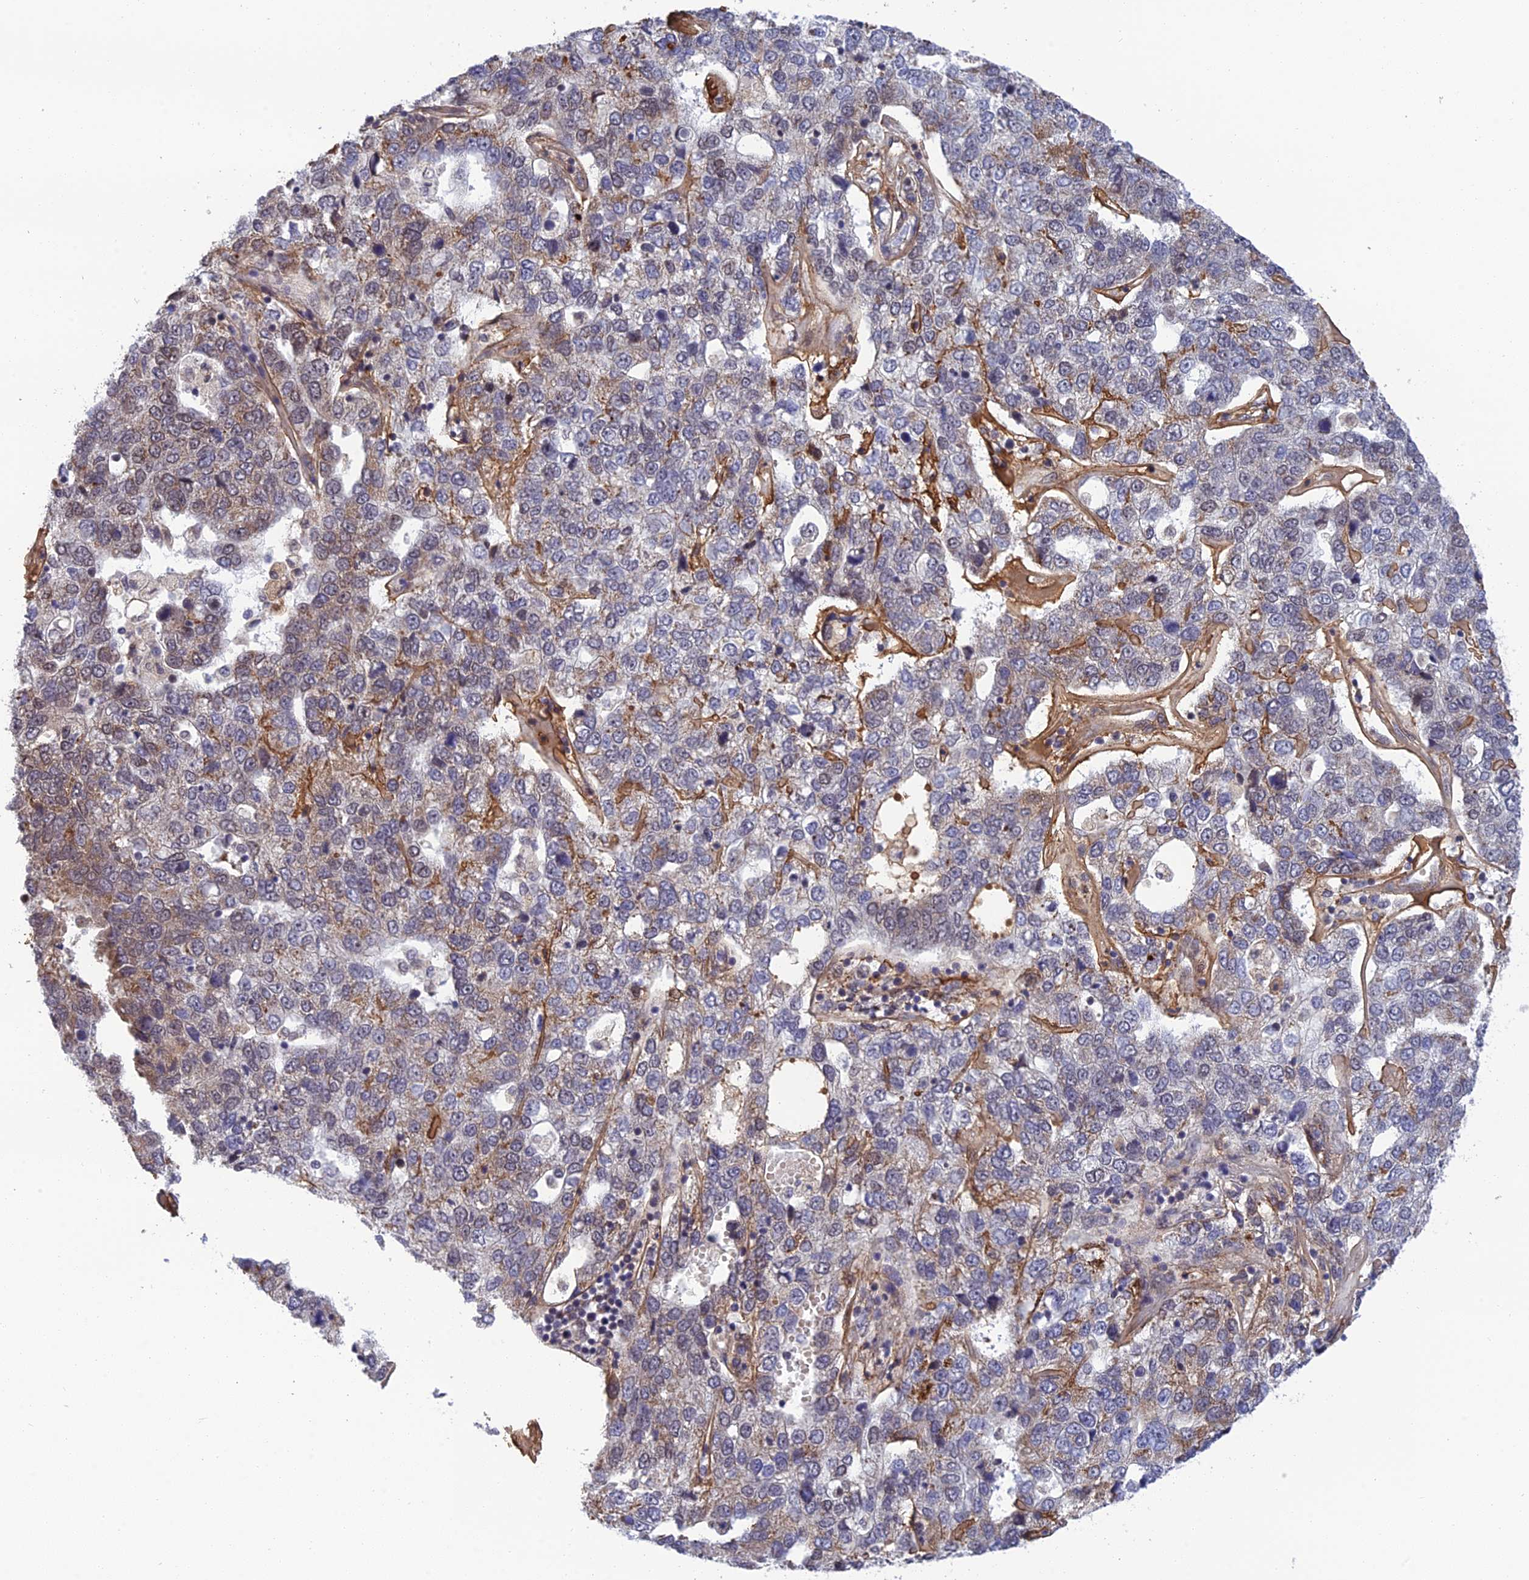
{"staining": {"intensity": "weak", "quantity": "<25%", "location": "cytoplasmic/membranous,nuclear"}, "tissue": "pancreatic cancer", "cell_type": "Tumor cells", "image_type": "cancer", "snomed": [{"axis": "morphology", "description": "Adenocarcinoma, NOS"}, {"axis": "topography", "description": "Pancreas"}], "caption": "High power microscopy micrograph of an IHC histopathology image of pancreatic cancer (adenocarcinoma), revealing no significant expression in tumor cells. (DAB IHC with hematoxylin counter stain).", "gene": "REXO1", "patient": {"sex": "female", "age": 61}}